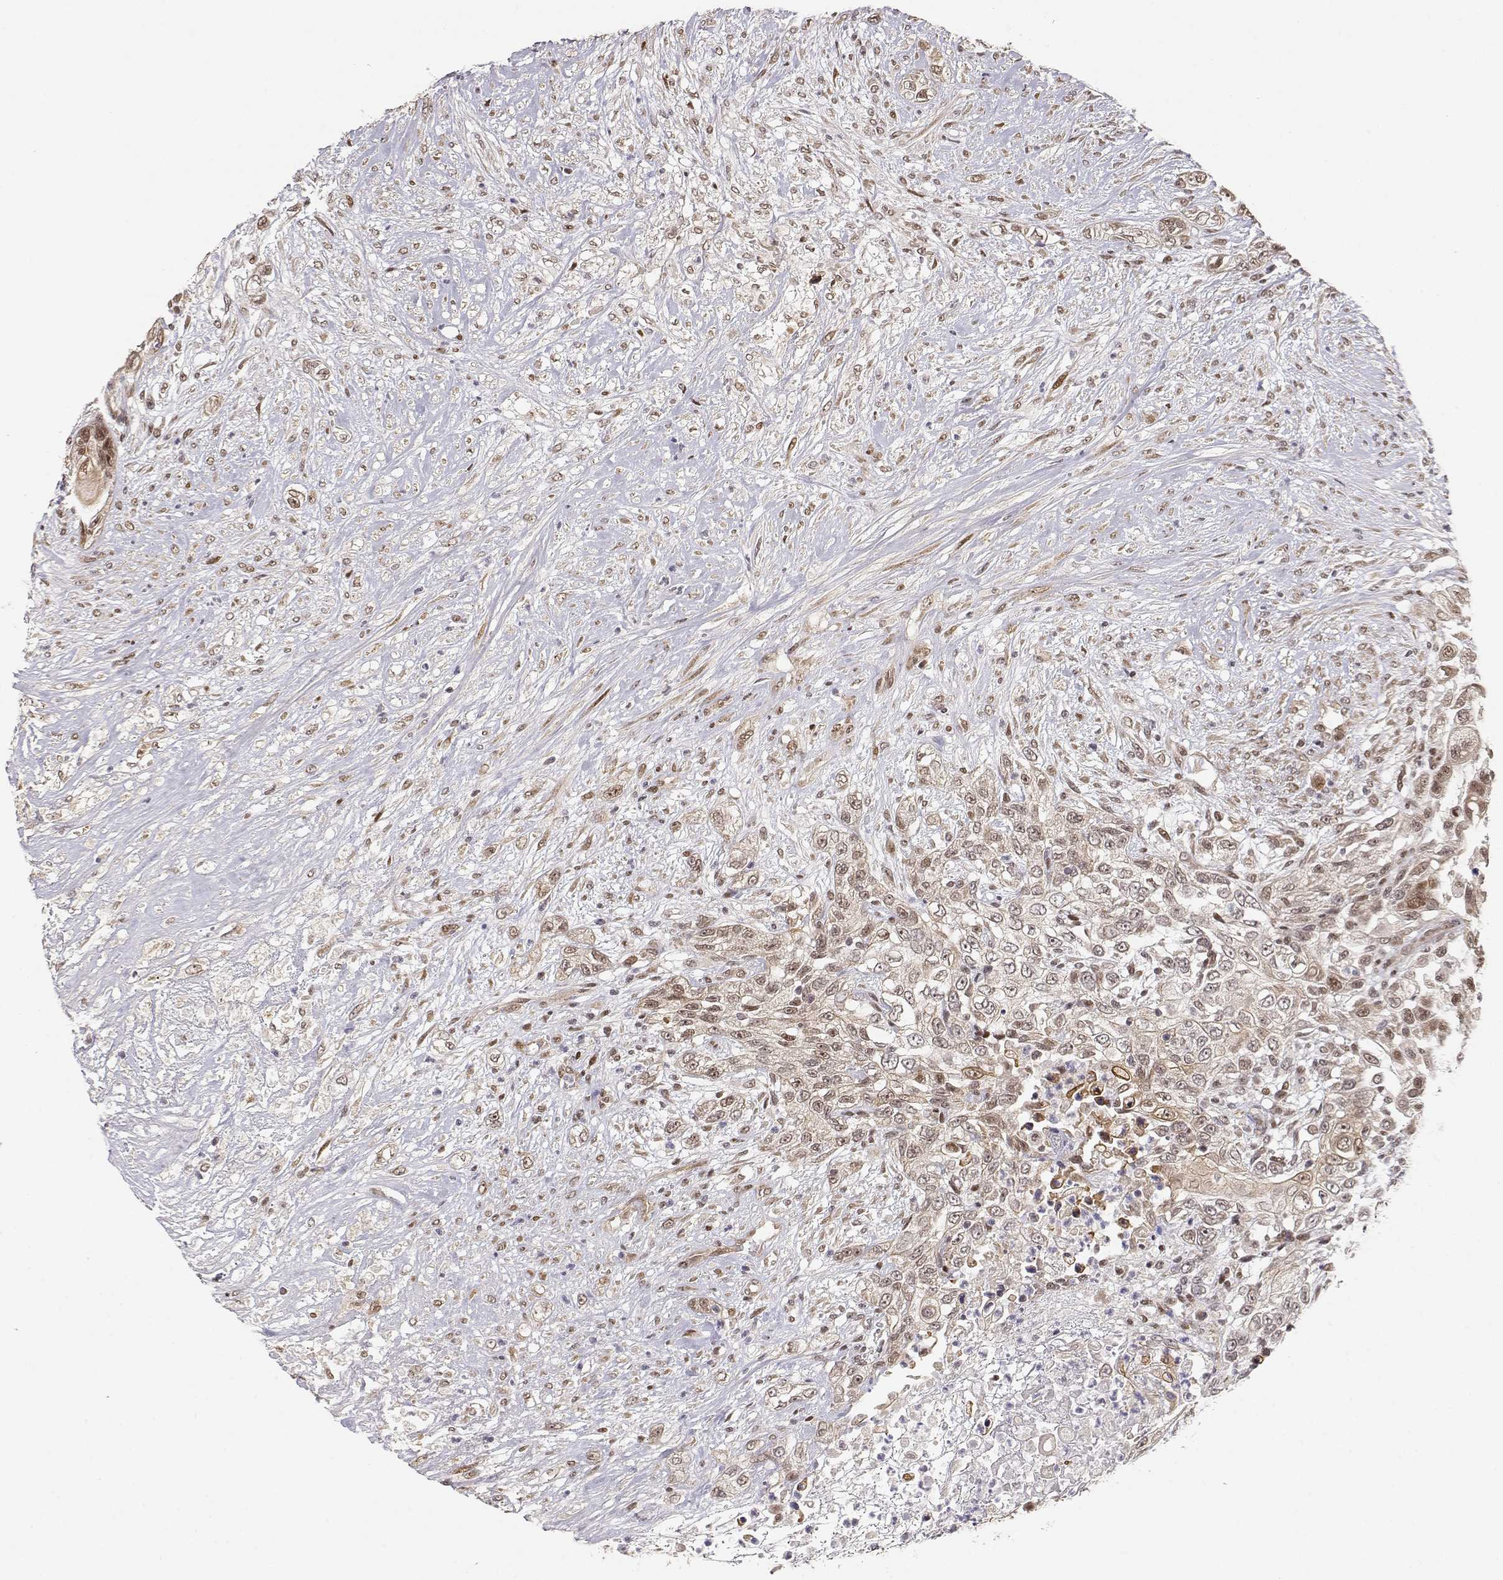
{"staining": {"intensity": "moderate", "quantity": "<25%", "location": "nuclear"}, "tissue": "urothelial cancer", "cell_type": "Tumor cells", "image_type": "cancer", "snomed": [{"axis": "morphology", "description": "Urothelial carcinoma, High grade"}, {"axis": "topography", "description": "Urinary bladder"}], "caption": "Approximately <25% of tumor cells in human urothelial carcinoma (high-grade) demonstrate moderate nuclear protein positivity as visualized by brown immunohistochemical staining.", "gene": "BRCA1", "patient": {"sex": "female", "age": 56}}